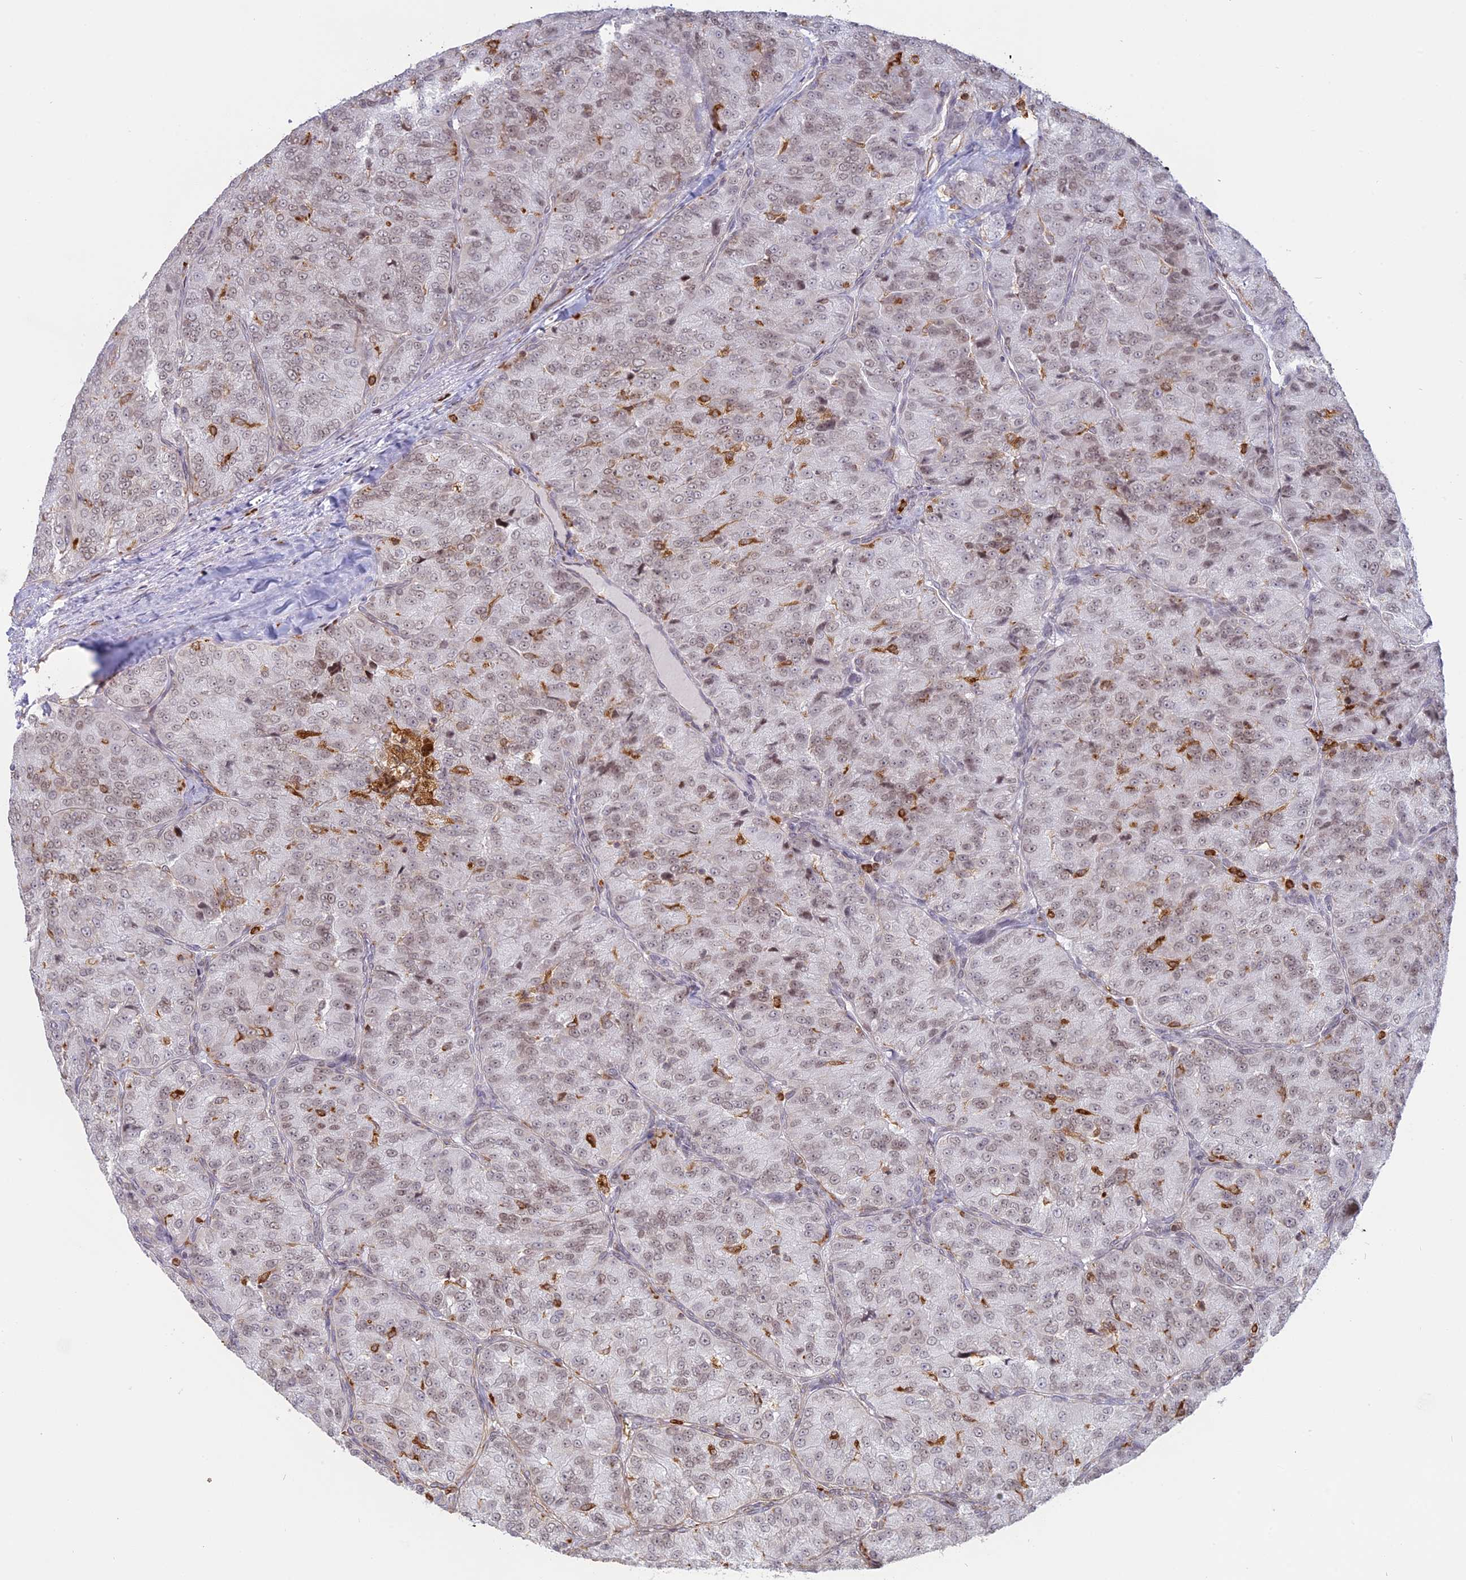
{"staining": {"intensity": "negative", "quantity": "none", "location": "none"}, "tissue": "renal cancer", "cell_type": "Tumor cells", "image_type": "cancer", "snomed": [{"axis": "morphology", "description": "Adenocarcinoma, NOS"}, {"axis": "topography", "description": "Kidney"}], "caption": "Immunohistochemistry (IHC) histopathology image of human adenocarcinoma (renal) stained for a protein (brown), which exhibits no positivity in tumor cells.", "gene": "APOBR", "patient": {"sex": "female", "age": 63}}